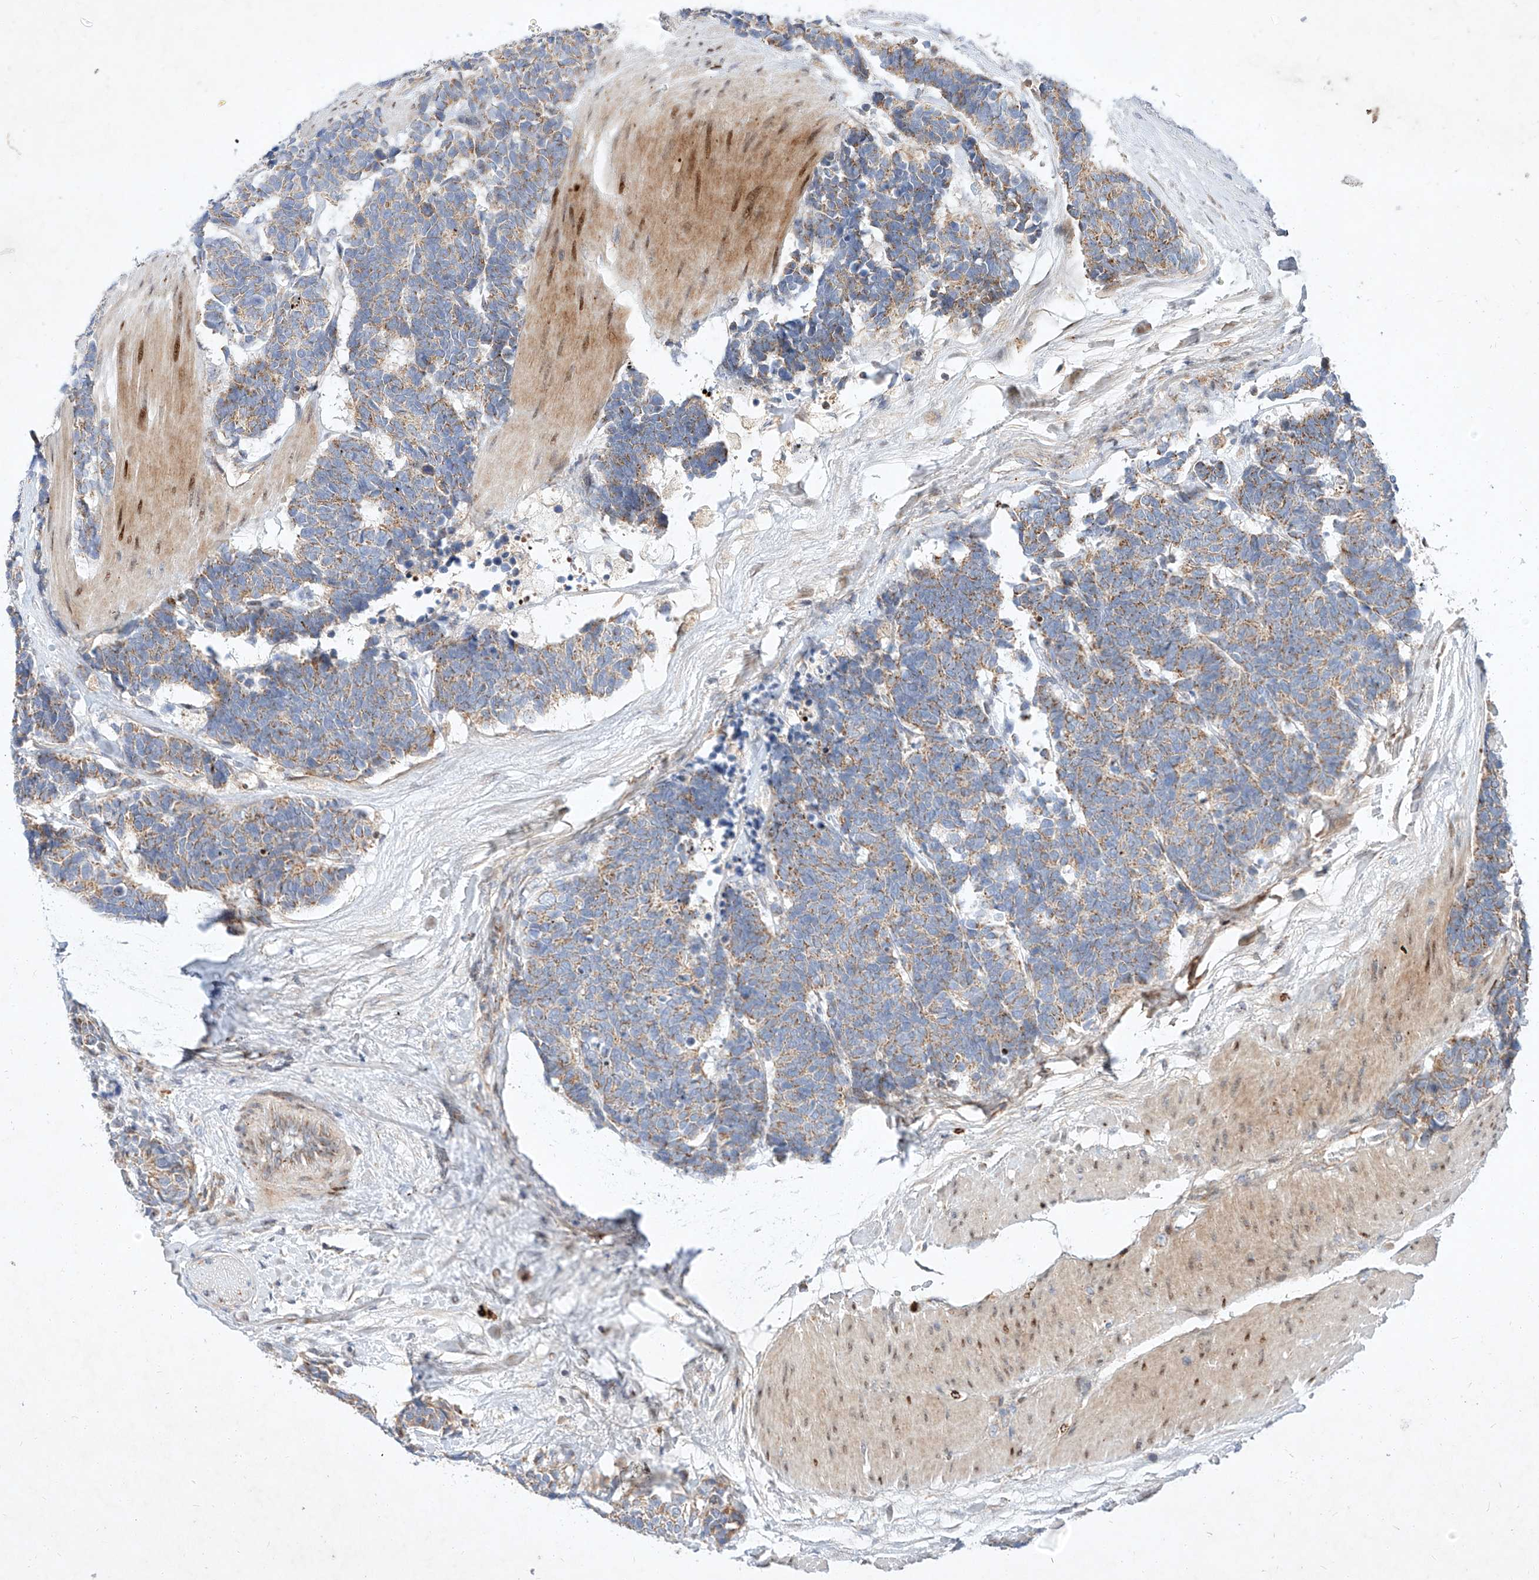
{"staining": {"intensity": "weak", "quantity": ">75%", "location": "cytoplasmic/membranous"}, "tissue": "carcinoid", "cell_type": "Tumor cells", "image_type": "cancer", "snomed": [{"axis": "morphology", "description": "Carcinoma, NOS"}, {"axis": "morphology", "description": "Carcinoid, malignant, NOS"}, {"axis": "topography", "description": "Urinary bladder"}], "caption": "Weak cytoplasmic/membranous expression for a protein is seen in approximately >75% of tumor cells of carcinoma using IHC.", "gene": "OSGEPL1", "patient": {"sex": "male", "age": 57}}